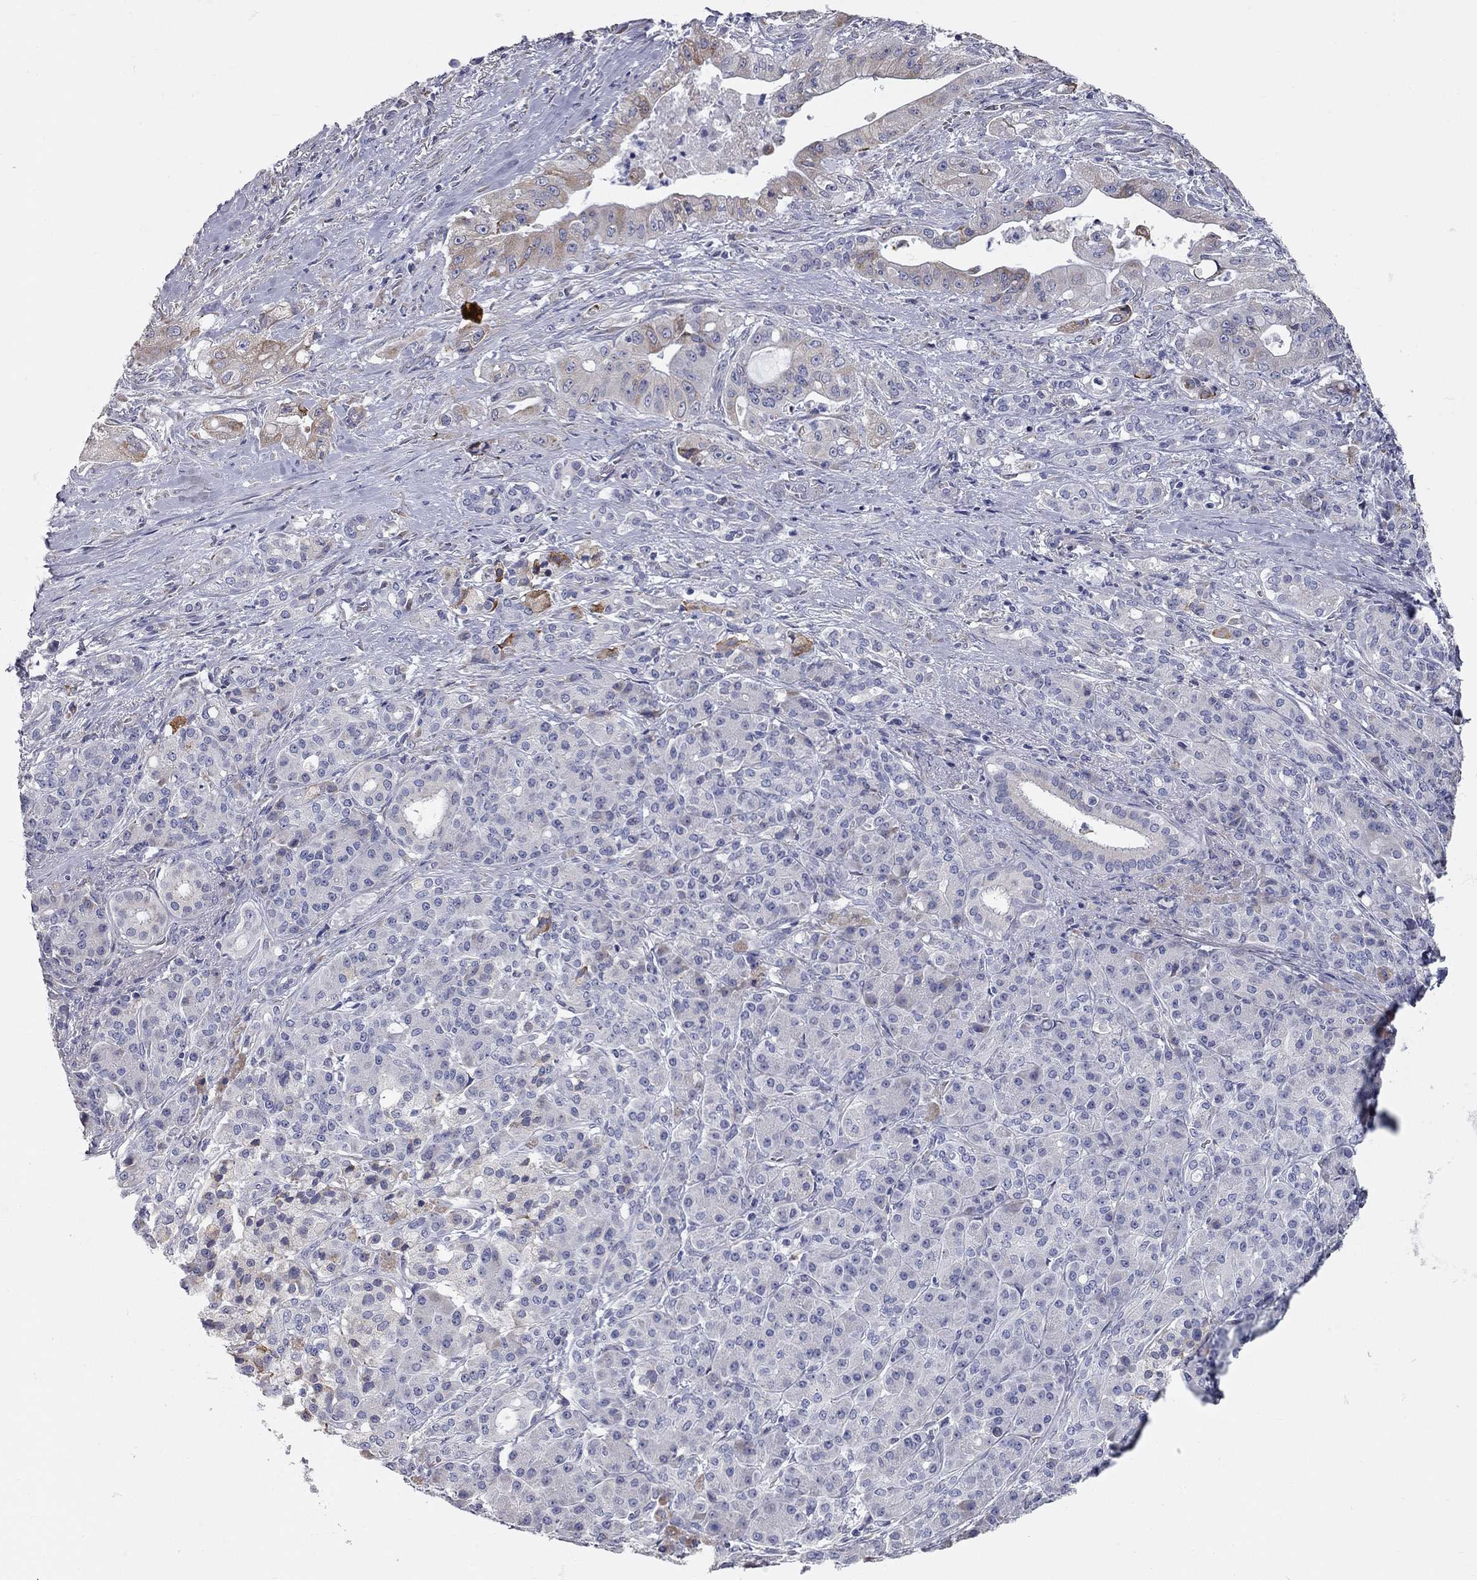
{"staining": {"intensity": "moderate", "quantity": "25%-75%", "location": "cytoplasmic/membranous"}, "tissue": "pancreatic cancer", "cell_type": "Tumor cells", "image_type": "cancer", "snomed": [{"axis": "morphology", "description": "Normal tissue, NOS"}, {"axis": "morphology", "description": "Inflammation, NOS"}, {"axis": "morphology", "description": "Adenocarcinoma, NOS"}, {"axis": "topography", "description": "Pancreas"}], "caption": "Immunohistochemistry (IHC) image of neoplastic tissue: pancreatic adenocarcinoma stained using immunohistochemistry (IHC) displays medium levels of moderate protein expression localized specifically in the cytoplasmic/membranous of tumor cells, appearing as a cytoplasmic/membranous brown color.", "gene": "XAGE2", "patient": {"sex": "male", "age": 57}}